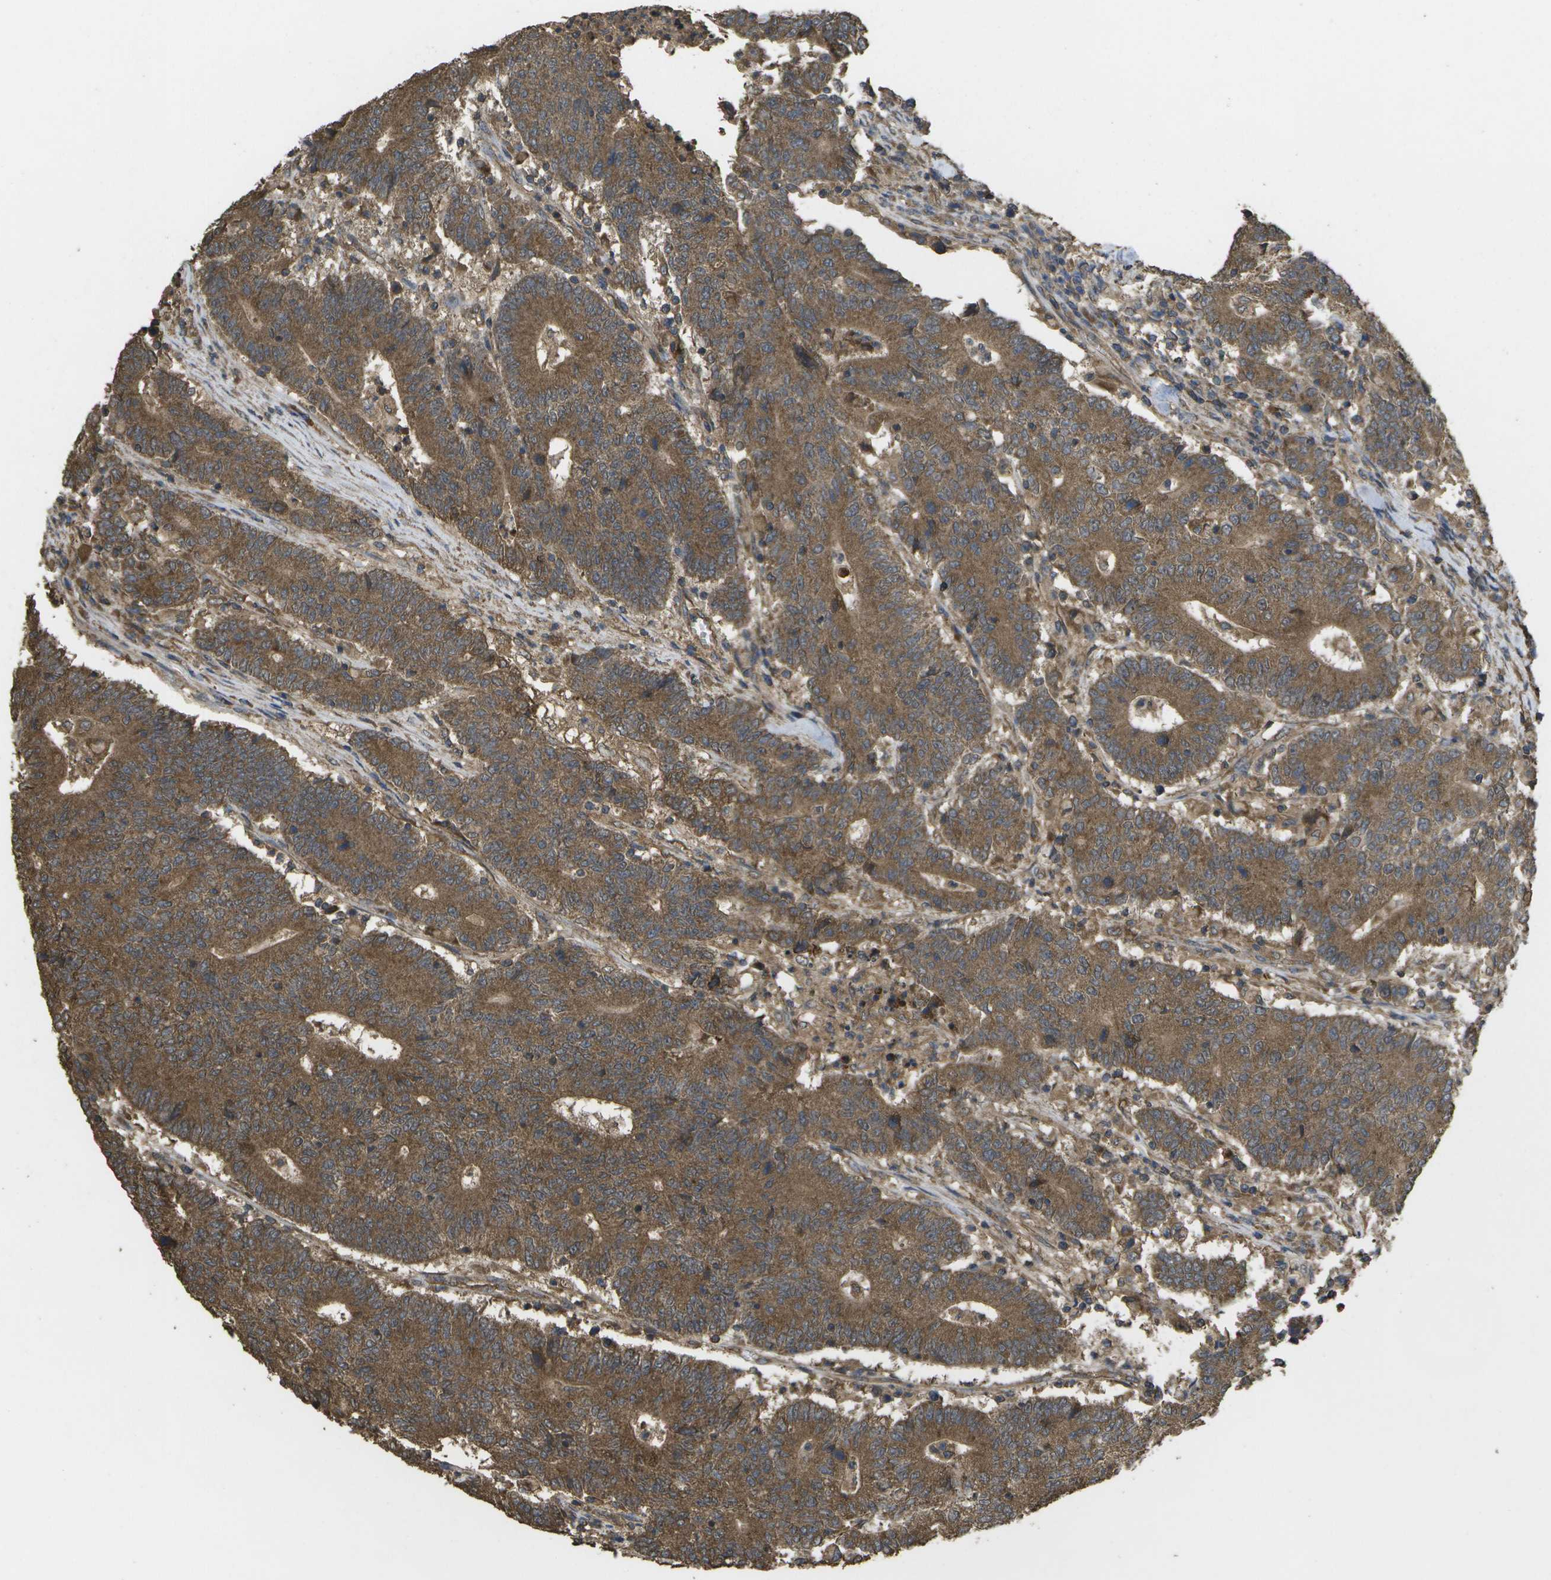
{"staining": {"intensity": "moderate", "quantity": ">75%", "location": "cytoplasmic/membranous"}, "tissue": "colorectal cancer", "cell_type": "Tumor cells", "image_type": "cancer", "snomed": [{"axis": "morphology", "description": "Normal tissue, NOS"}, {"axis": "morphology", "description": "Adenocarcinoma, NOS"}, {"axis": "topography", "description": "Colon"}], "caption": "A brown stain shows moderate cytoplasmic/membranous positivity of a protein in human colorectal cancer (adenocarcinoma) tumor cells.", "gene": "SACS", "patient": {"sex": "female", "age": 75}}